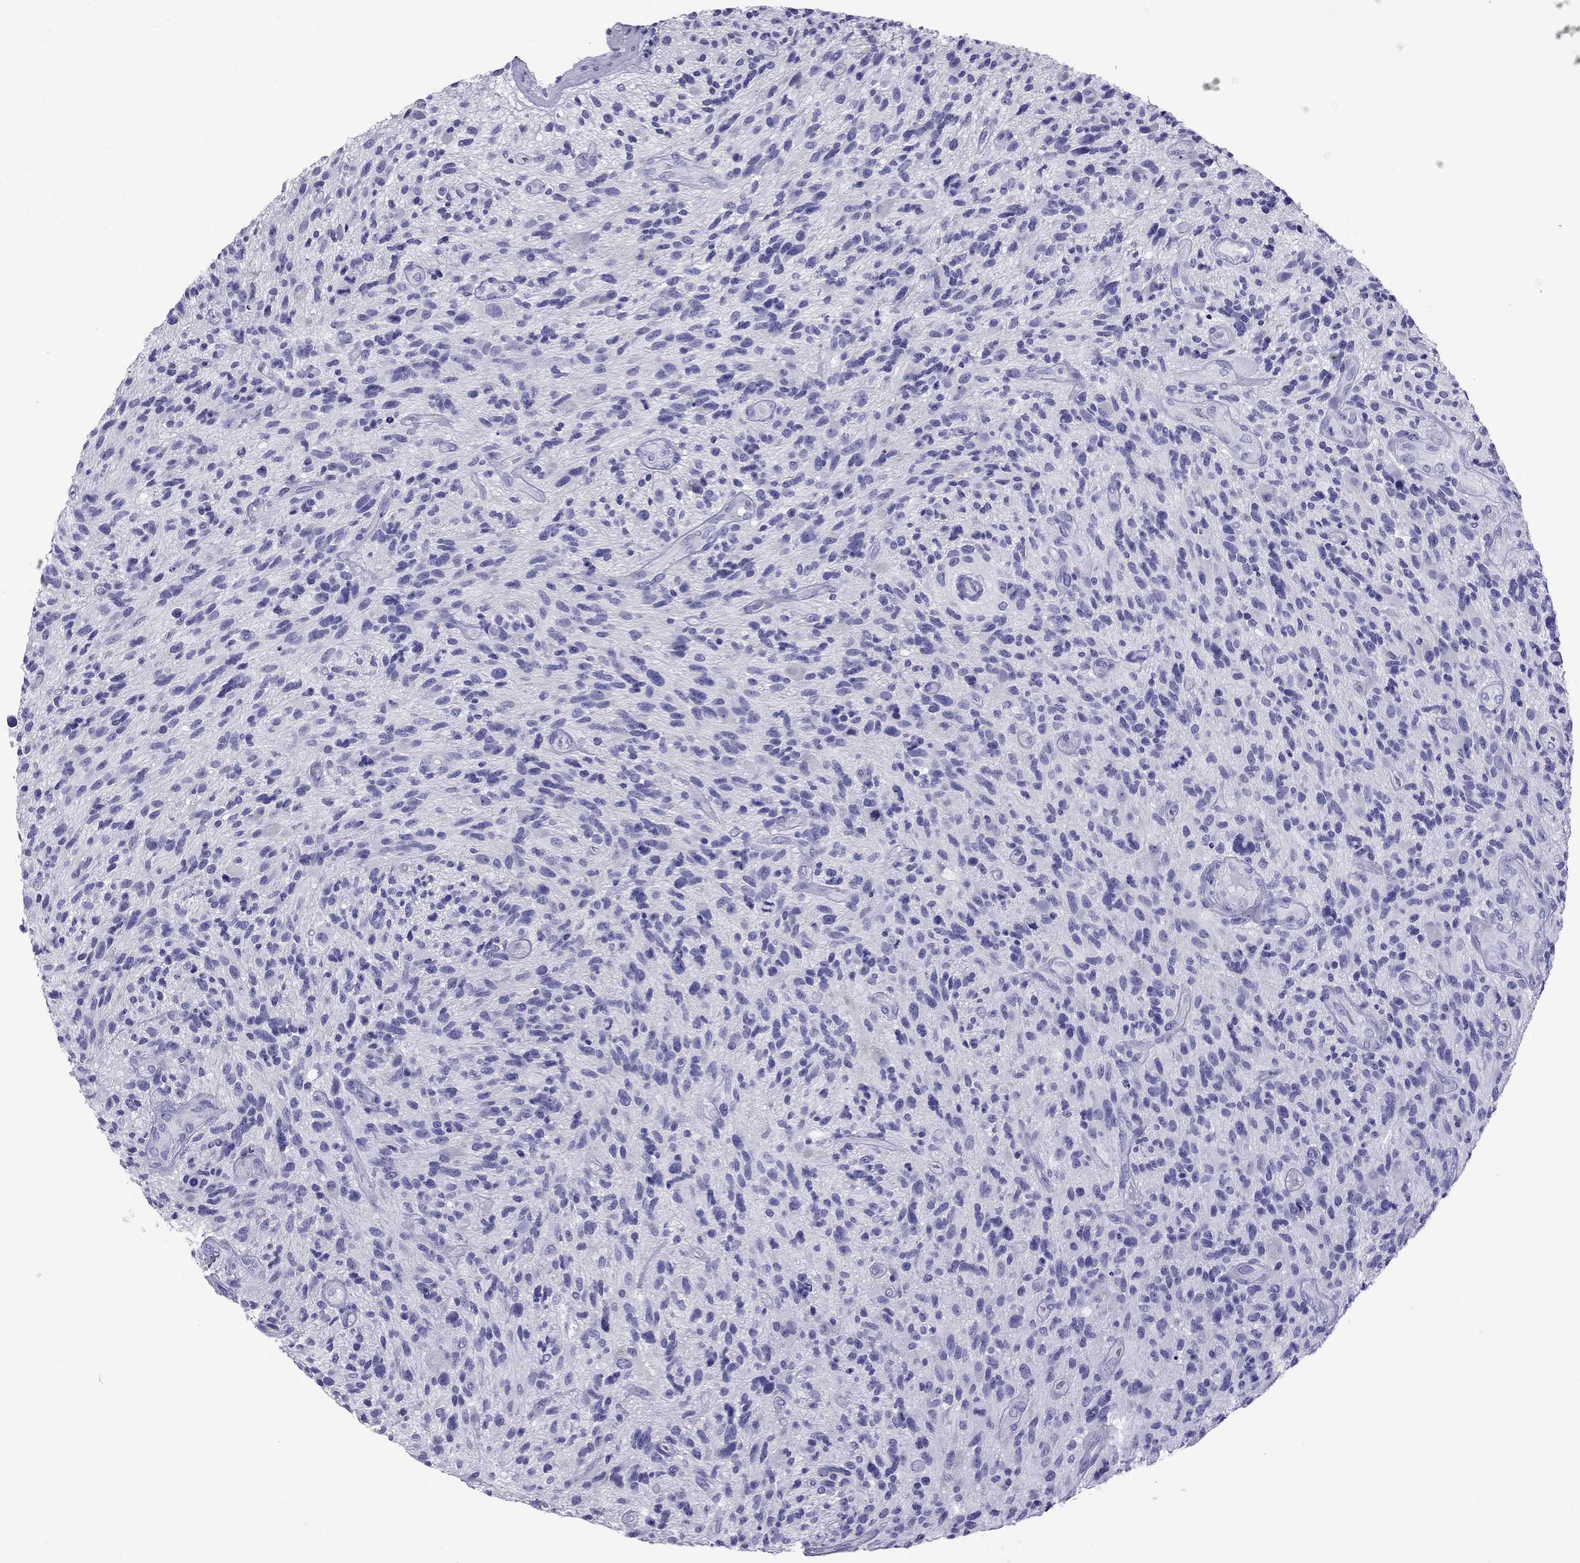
{"staining": {"intensity": "negative", "quantity": "none", "location": "none"}, "tissue": "glioma", "cell_type": "Tumor cells", "image_type": "cancer", "snomed": [{"axis": "morphology", "description": "Glioma, malignant, High grade"}, {"axis": "topography", "description": "Brain"}], "caption": "A high-resolution photomicrograph shows immunohistochemistry (IHC) staining of malignant glioma (high-grade), which displays no significant expression in tumor cells. The staining is performed using DAB (3,3'-diaminobenzidine) brown chromogen with nuclei counter-stained in using hematoxylin.", "gene": "ARR3", "patient": {"sex": "male", "age": 47}}